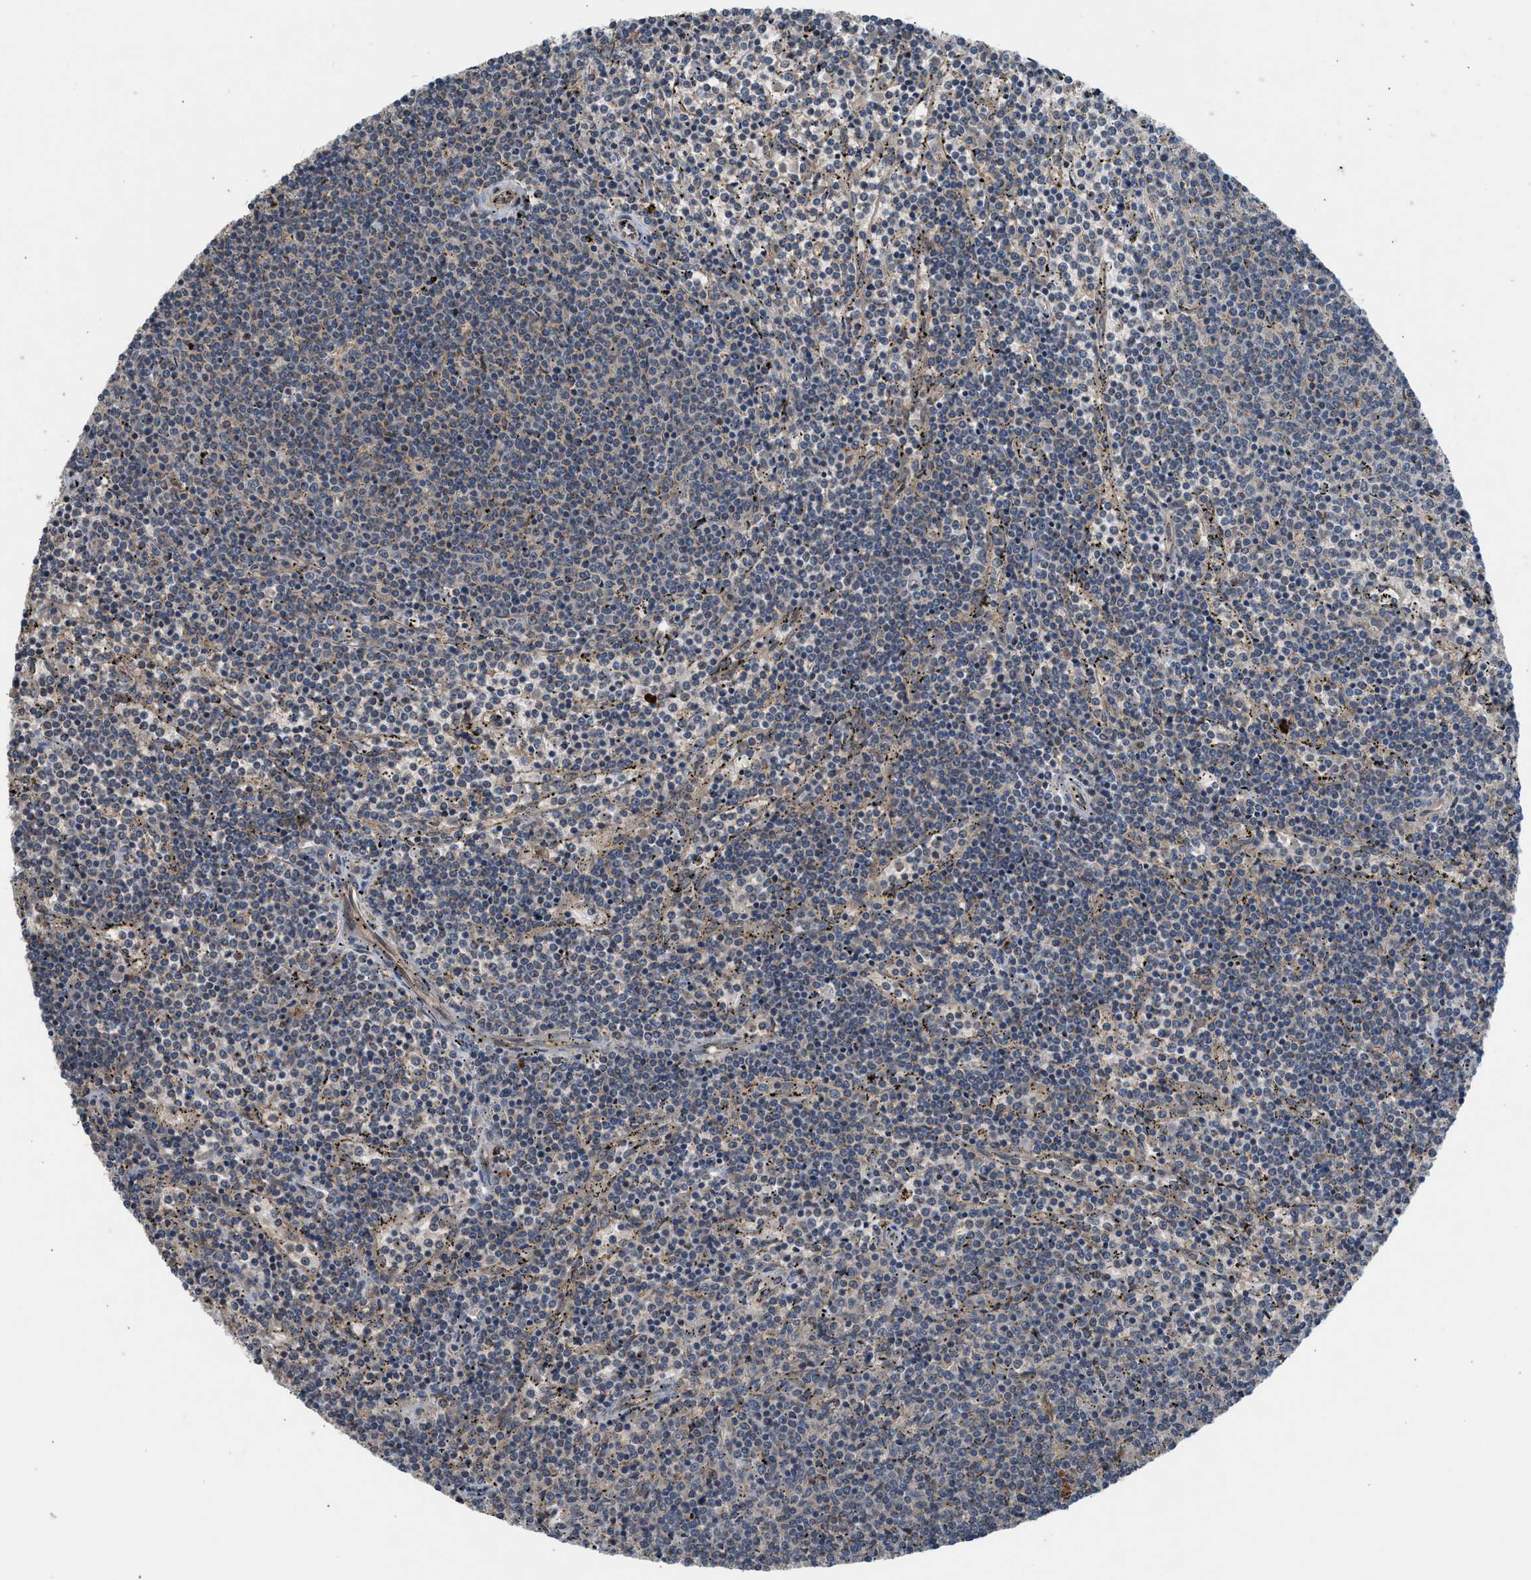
{"staining": {"intensity": "weak", "quantity": "<25%", "location": "cytoplasmic/membranous"}, "tissue": "lymphoma", "cell_type": "Tumor cells", "image_type": "cancer", "snomed": [{"axis": "morphology", "description": "Malignant lymphoma, non-Hodgkin's type, Low grade"}, {"axis": "topography", "description": "Spleen"}], "caption": "The histopathology image shows no significant positivity in tumor cells of lymphoma. Brightfield microscopy of IHC stained with DAB (brown) and hematoxylin (blue), captured at high magnification.", "gene": "ADCY8", "patient": {"sex": "female", "age": 50}}